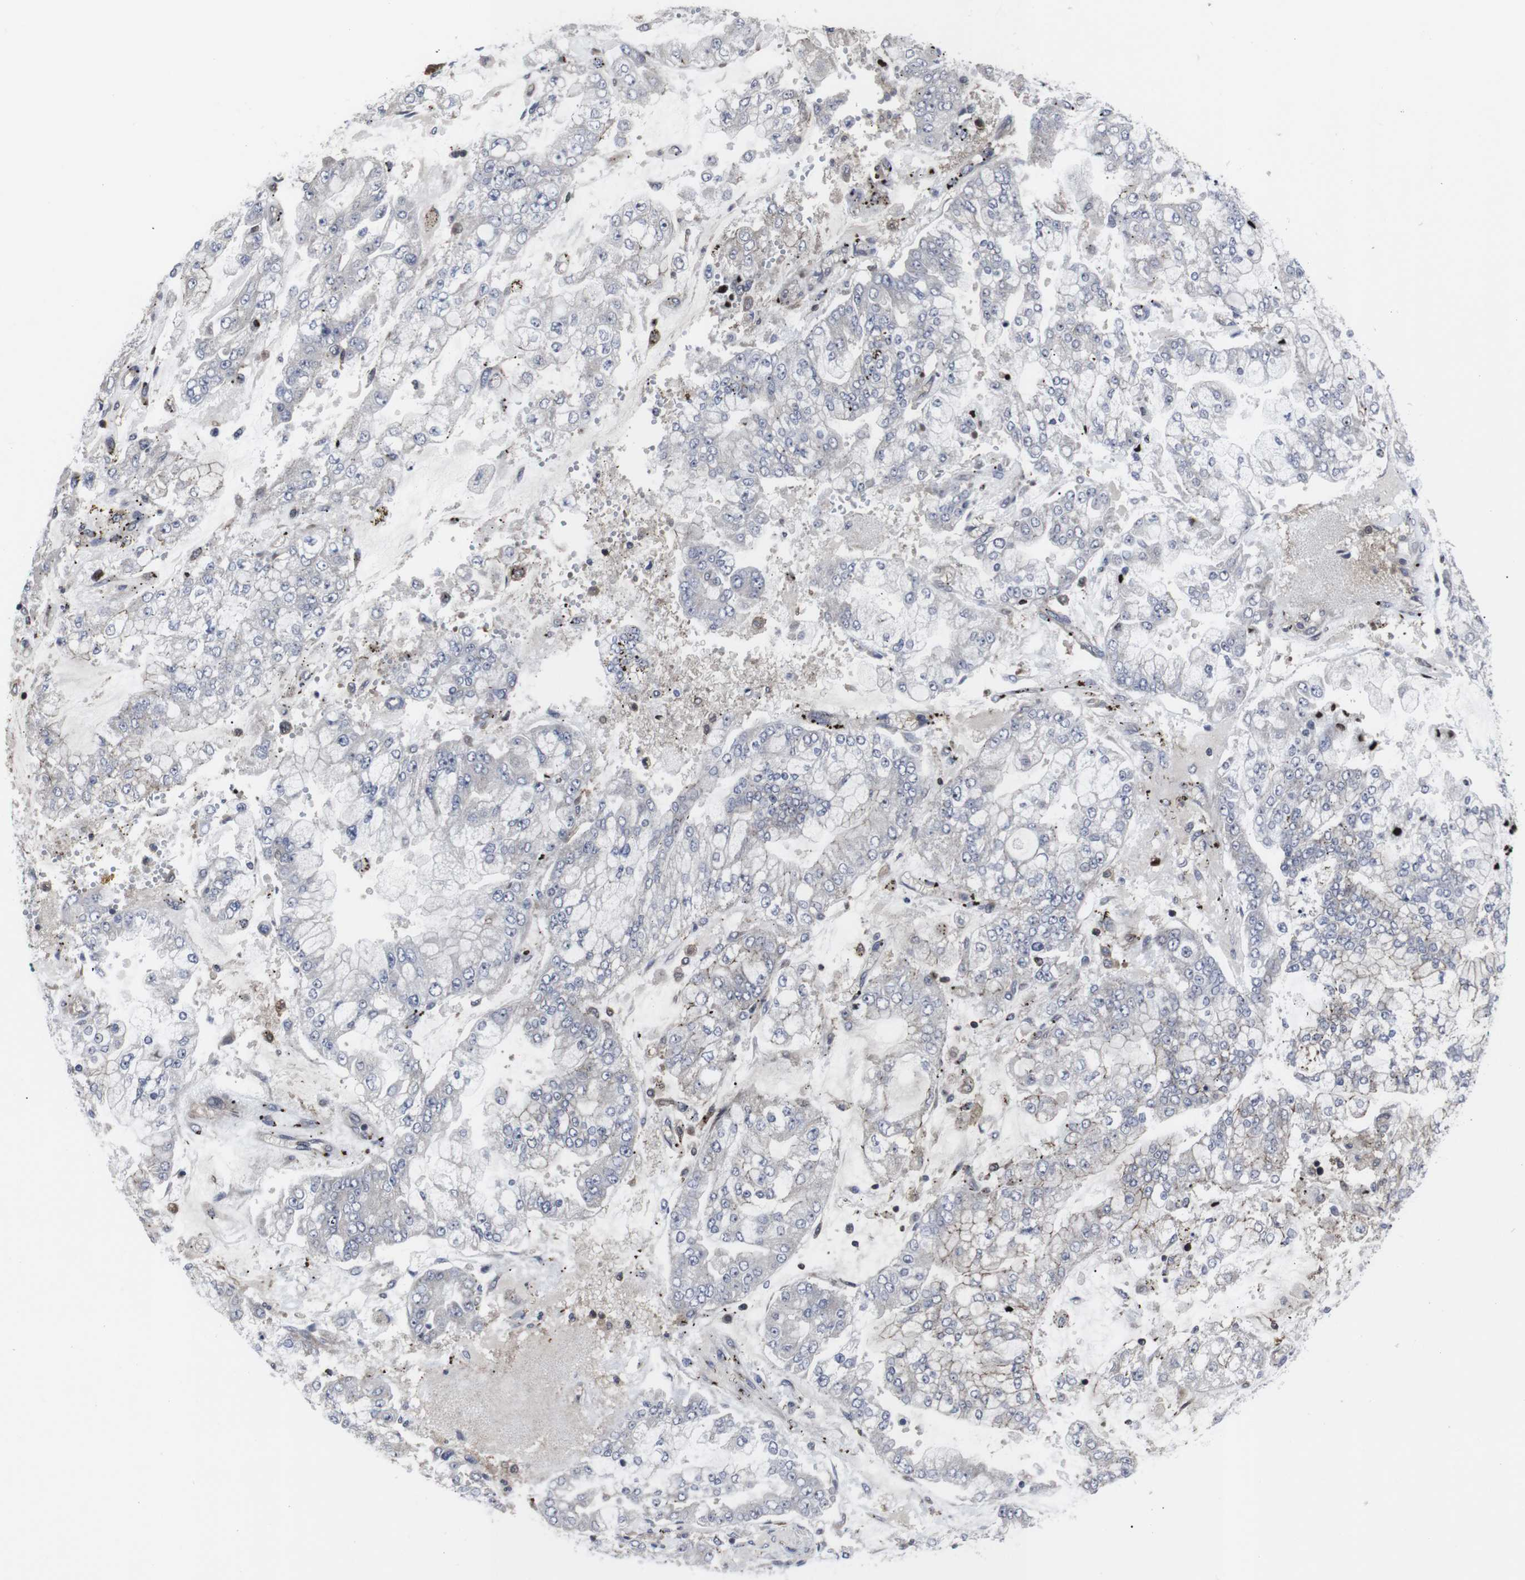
{"staining": {"intensity": "negative", "quantity": "none", "location": "none"}, "tissue": "stomach cancer", "cell_type": "Tumor cells", "image_type": "cancer", "snomed": [{"axis": "morphology", "description": "Adenocarcinoma, NOS"}, {"axis": "topography", "description": "Stomach"}], "caption": "DAB (3,3'-diaminobenzidine) immunohistochemical staining of human stomach adenocarcinoma displays no significant positivity in tumor cells. (Stains: DAB immunohistochemistry (IHC) with hematoxylin counter stain, Microscopy: brightfield microscopy at high magnification).", "gene": "HPRT1", "patient": {"sex": "male", "age": 76}}